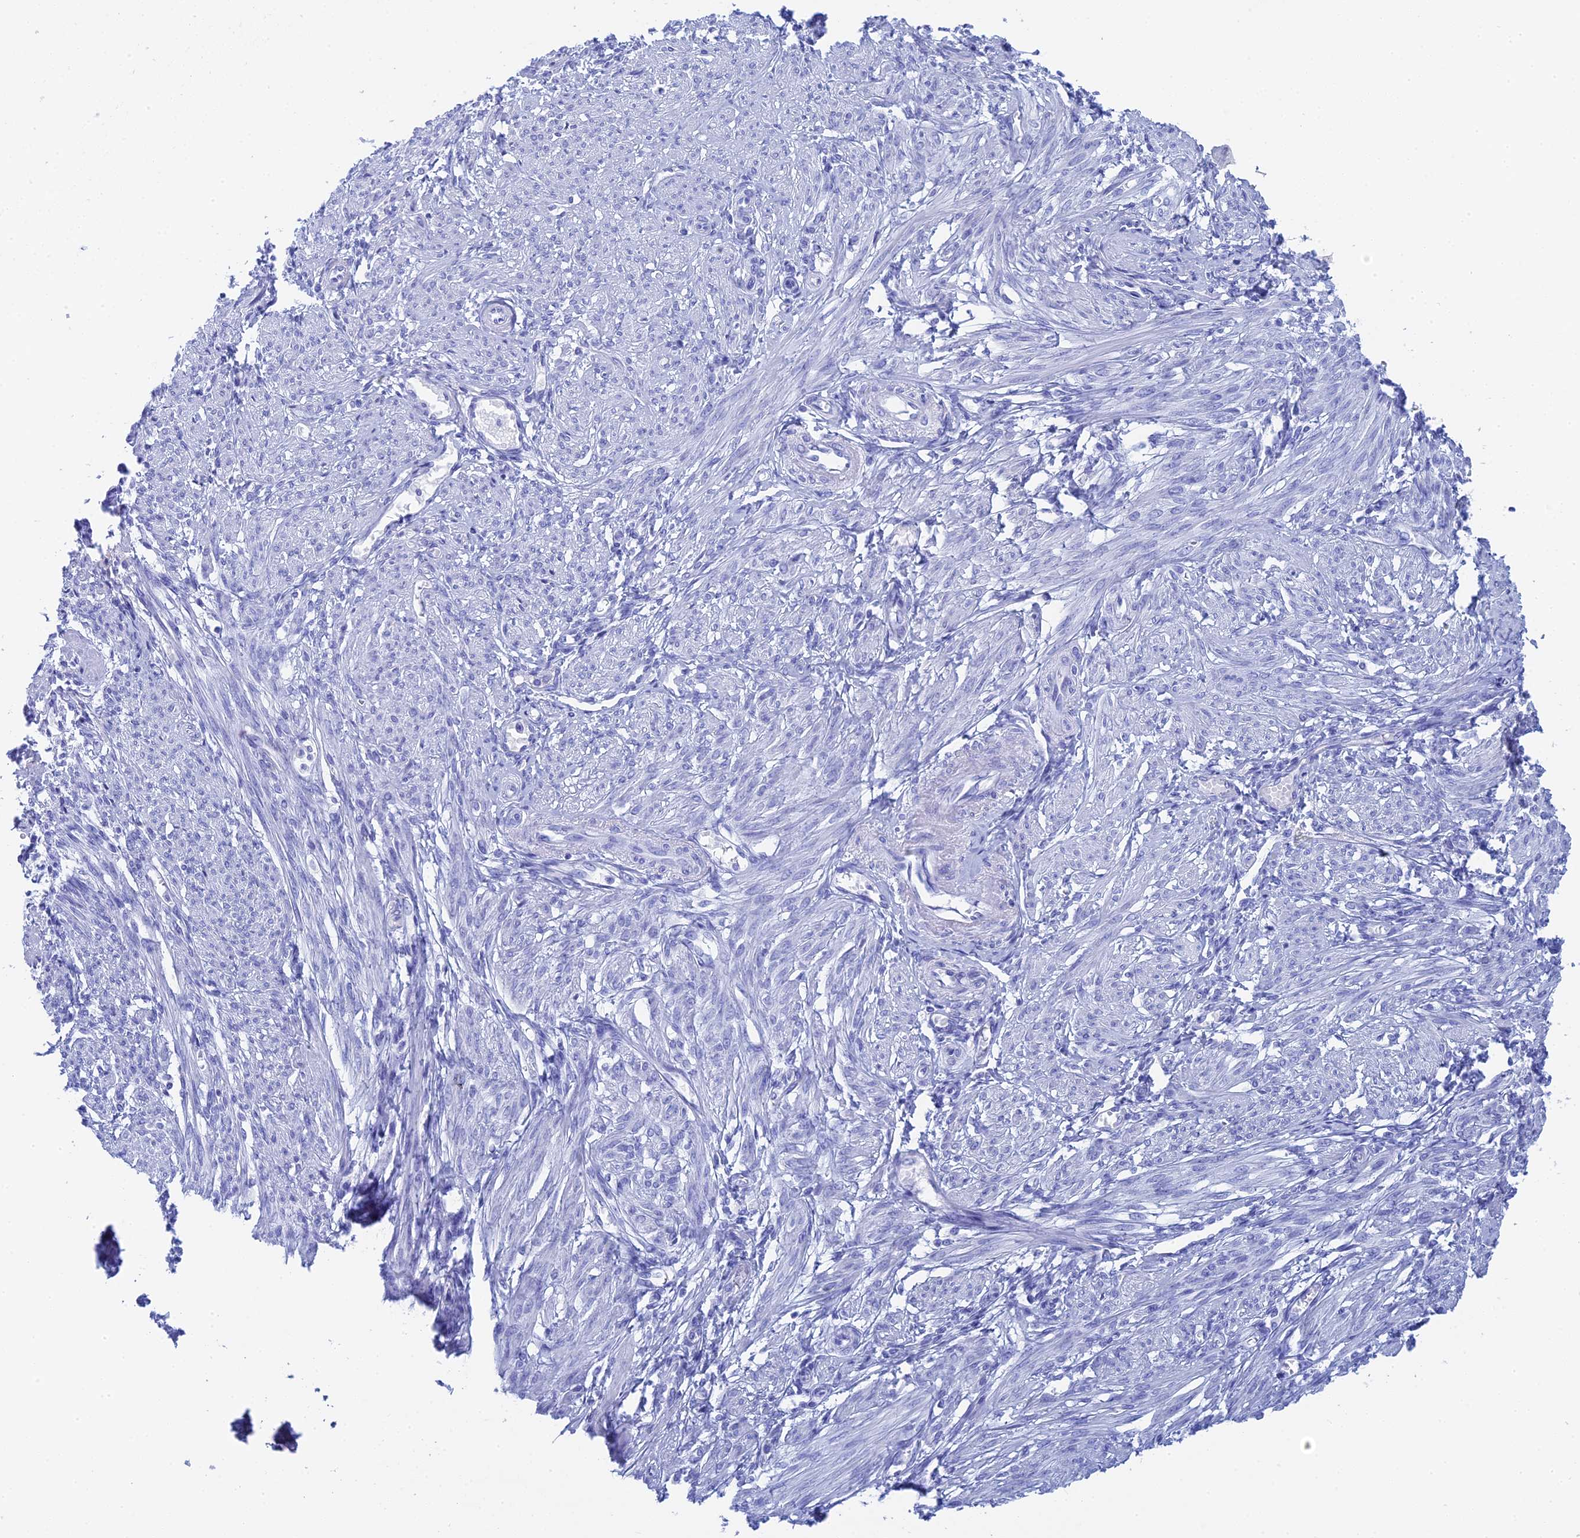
{"staining": {"intensity": "negative", "quantity": "none", "location": "none"}, "tissue": "smooth muscle", "cell_type": "Smooth muscle cells", "image_type": "normal", "snomed": [{"axis": "morphology", "description": "Normal tissue, NOS"}, {"axis": "morphology", "description": "Adenocarcinoma, NOS"}, {"axis": "topography", "description": "Colon"}, {"axis": "topography", "description": "Peripheral nerve tissue"}], "caption": "Human smooth muscle stained for a protein using immunohistochemistry (IHC) demonstrates no expression in smooth muscle cells.", "gene": "TEX101", "patient": {"sex": "male", "age": 14}}